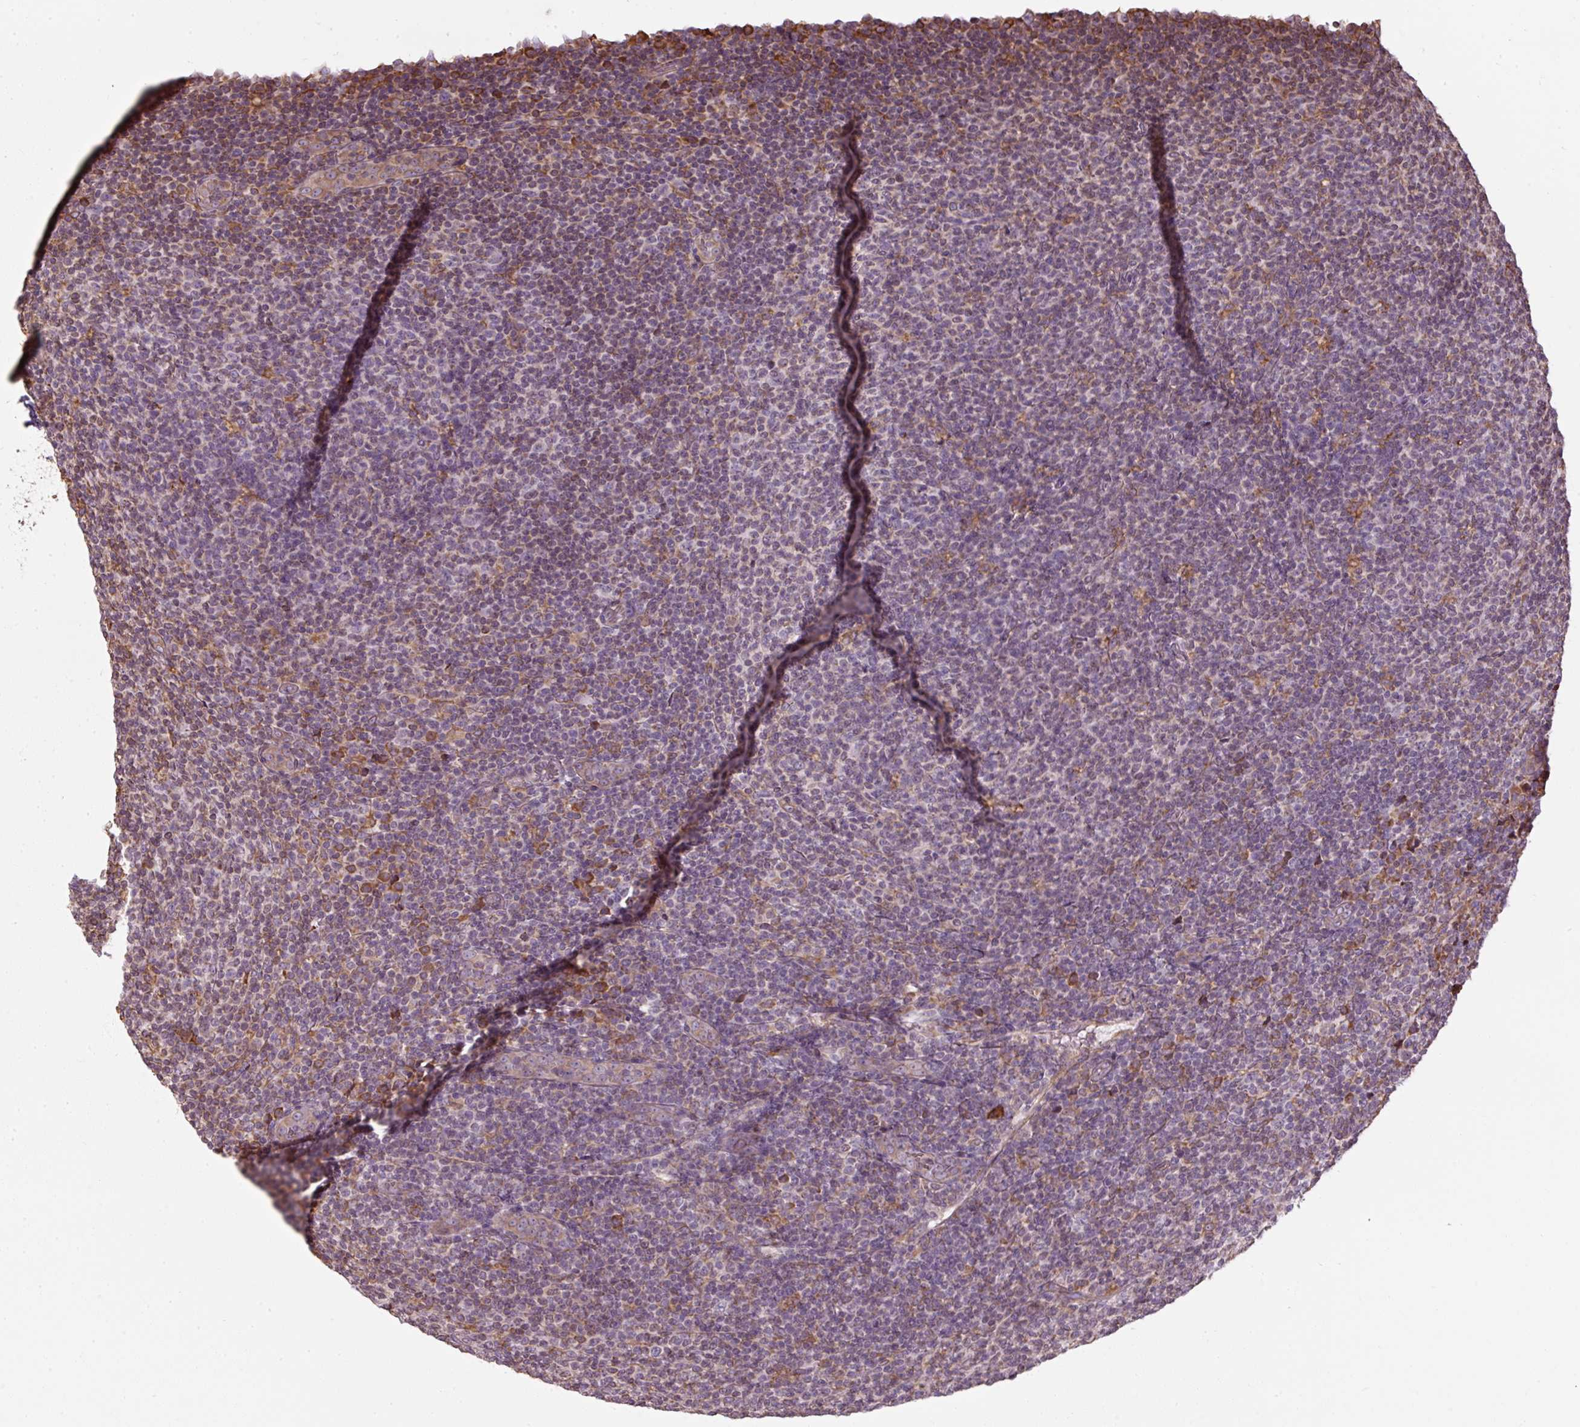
{"staining": {"intensity": "weak", "quantity": "25%-75%", "location": "cytoplasmic/membranous"}, "tissue": "lymphoma", "cell_type": "Tumor cells", "image_type": "cancer", "snomed": [{"axis": "morphology", "description": "Malignant lymphoma, non-Hodgkin's type, Low grade"}, {"axis": "topography", "description": "Lymph node"}], "caption": "High-magnification brightfield microscopy of lymphoma stained with DAB (brown) and counterstained with hematoxylin (blue). tumor cells exhibit weak cytoplasmic/membranous expression is present in approximately25%-75% of cells.", "gene": "PRKCSH", "patient": {"sex": "male", "age": 66}}